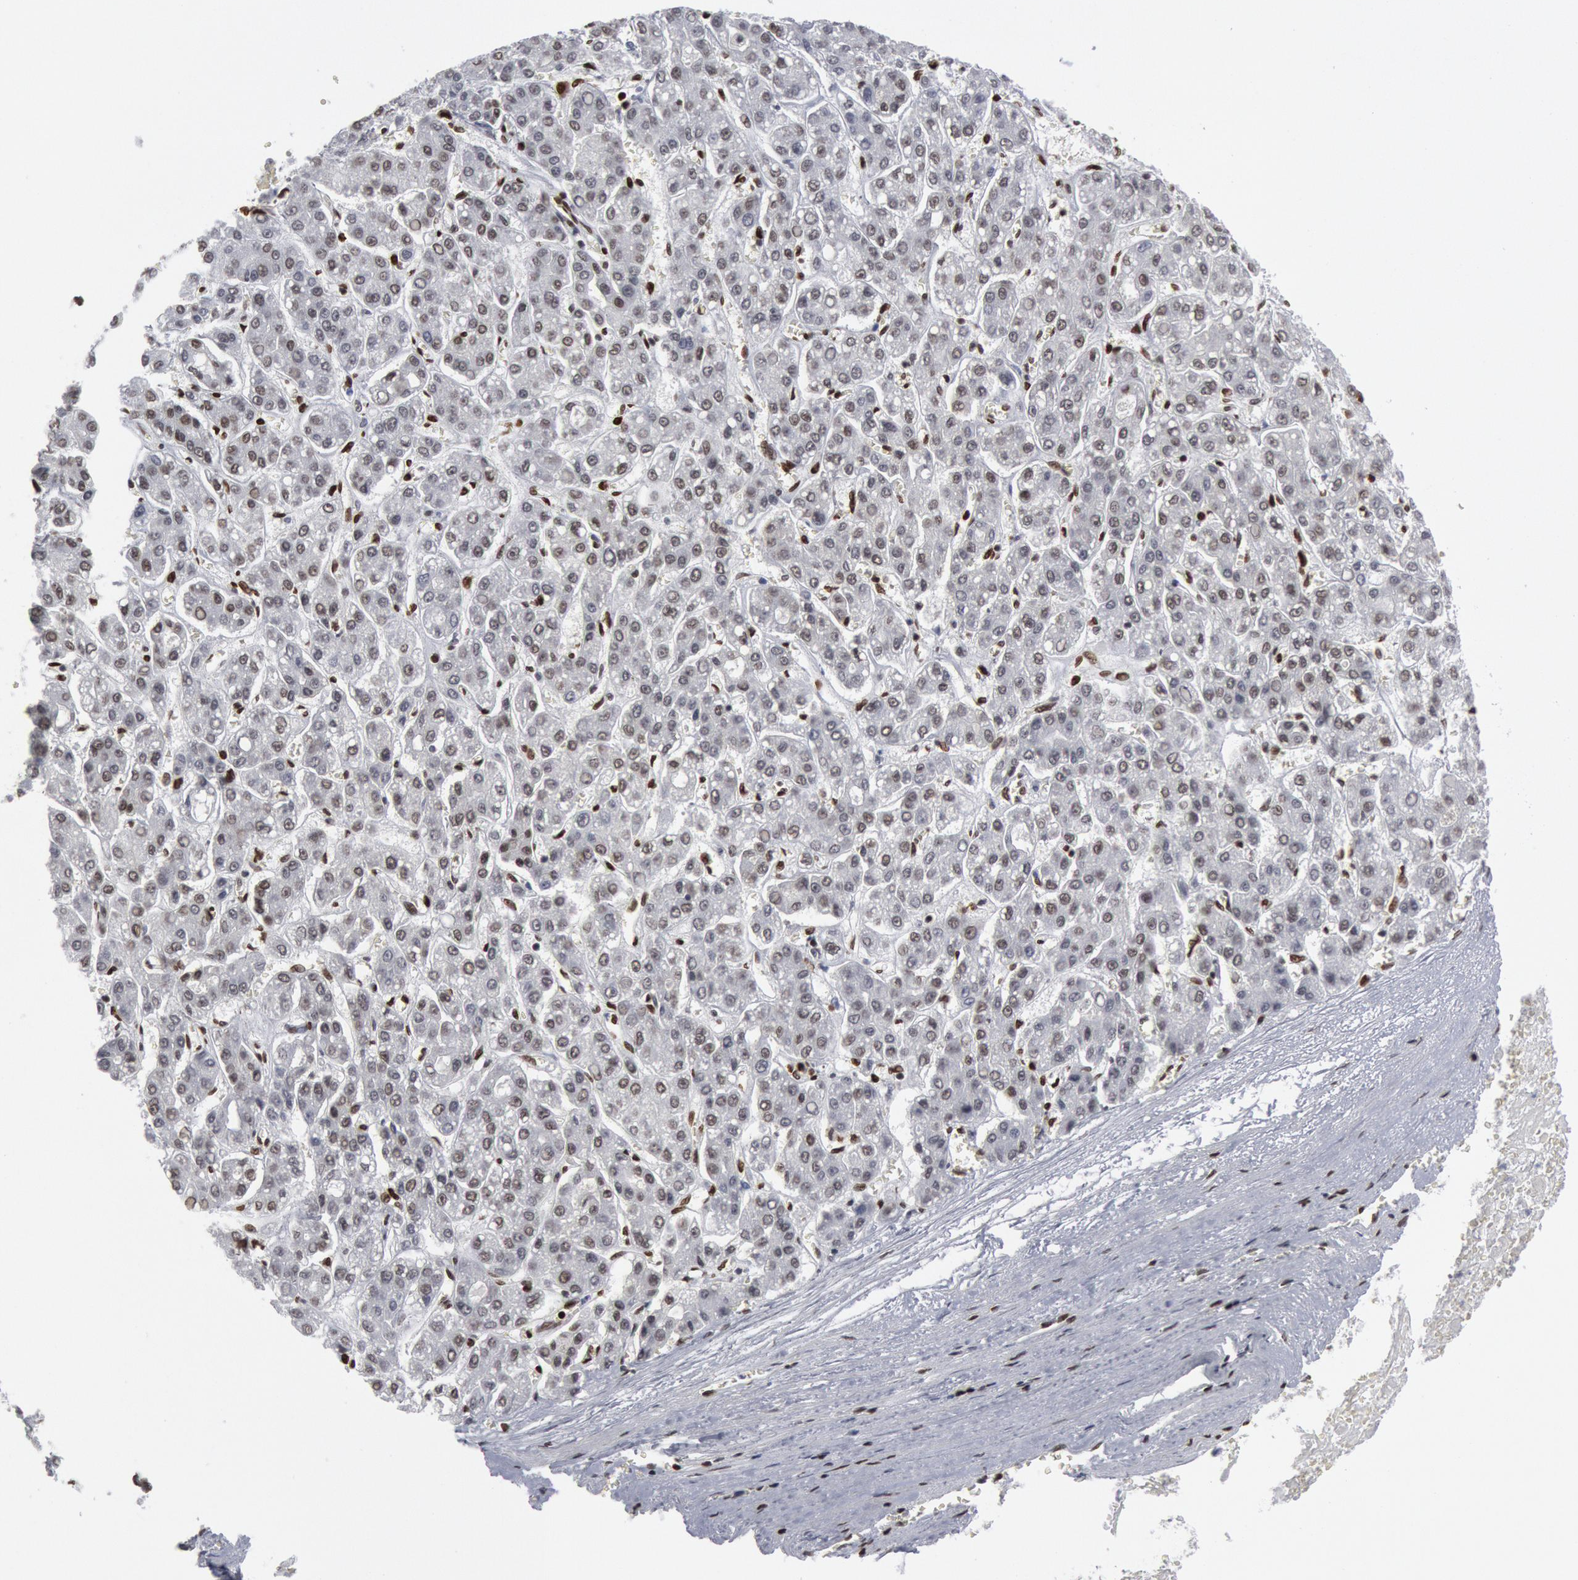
{"staining": {"intensity": "weak", "quantity": "25%-75%", "location": "nuclear"}, "tissue": "liver cancer", "cell_type": "Tumor cells", "image_type": "cancer", "snomed": [{"axis": "morphology", "description": "Carcinoma, Hepatocellular, NOS"}, {"axis": "topography", "description": "Liver"}], "caption": "Liver hepatocellular carcinoma tissue exhibits weak nuclear expression in about 25%-75% of tumor cells, visualized by immunohistochemistry.", "gene": "MECP2", "patient": {"sex": "male", "age": 69}}